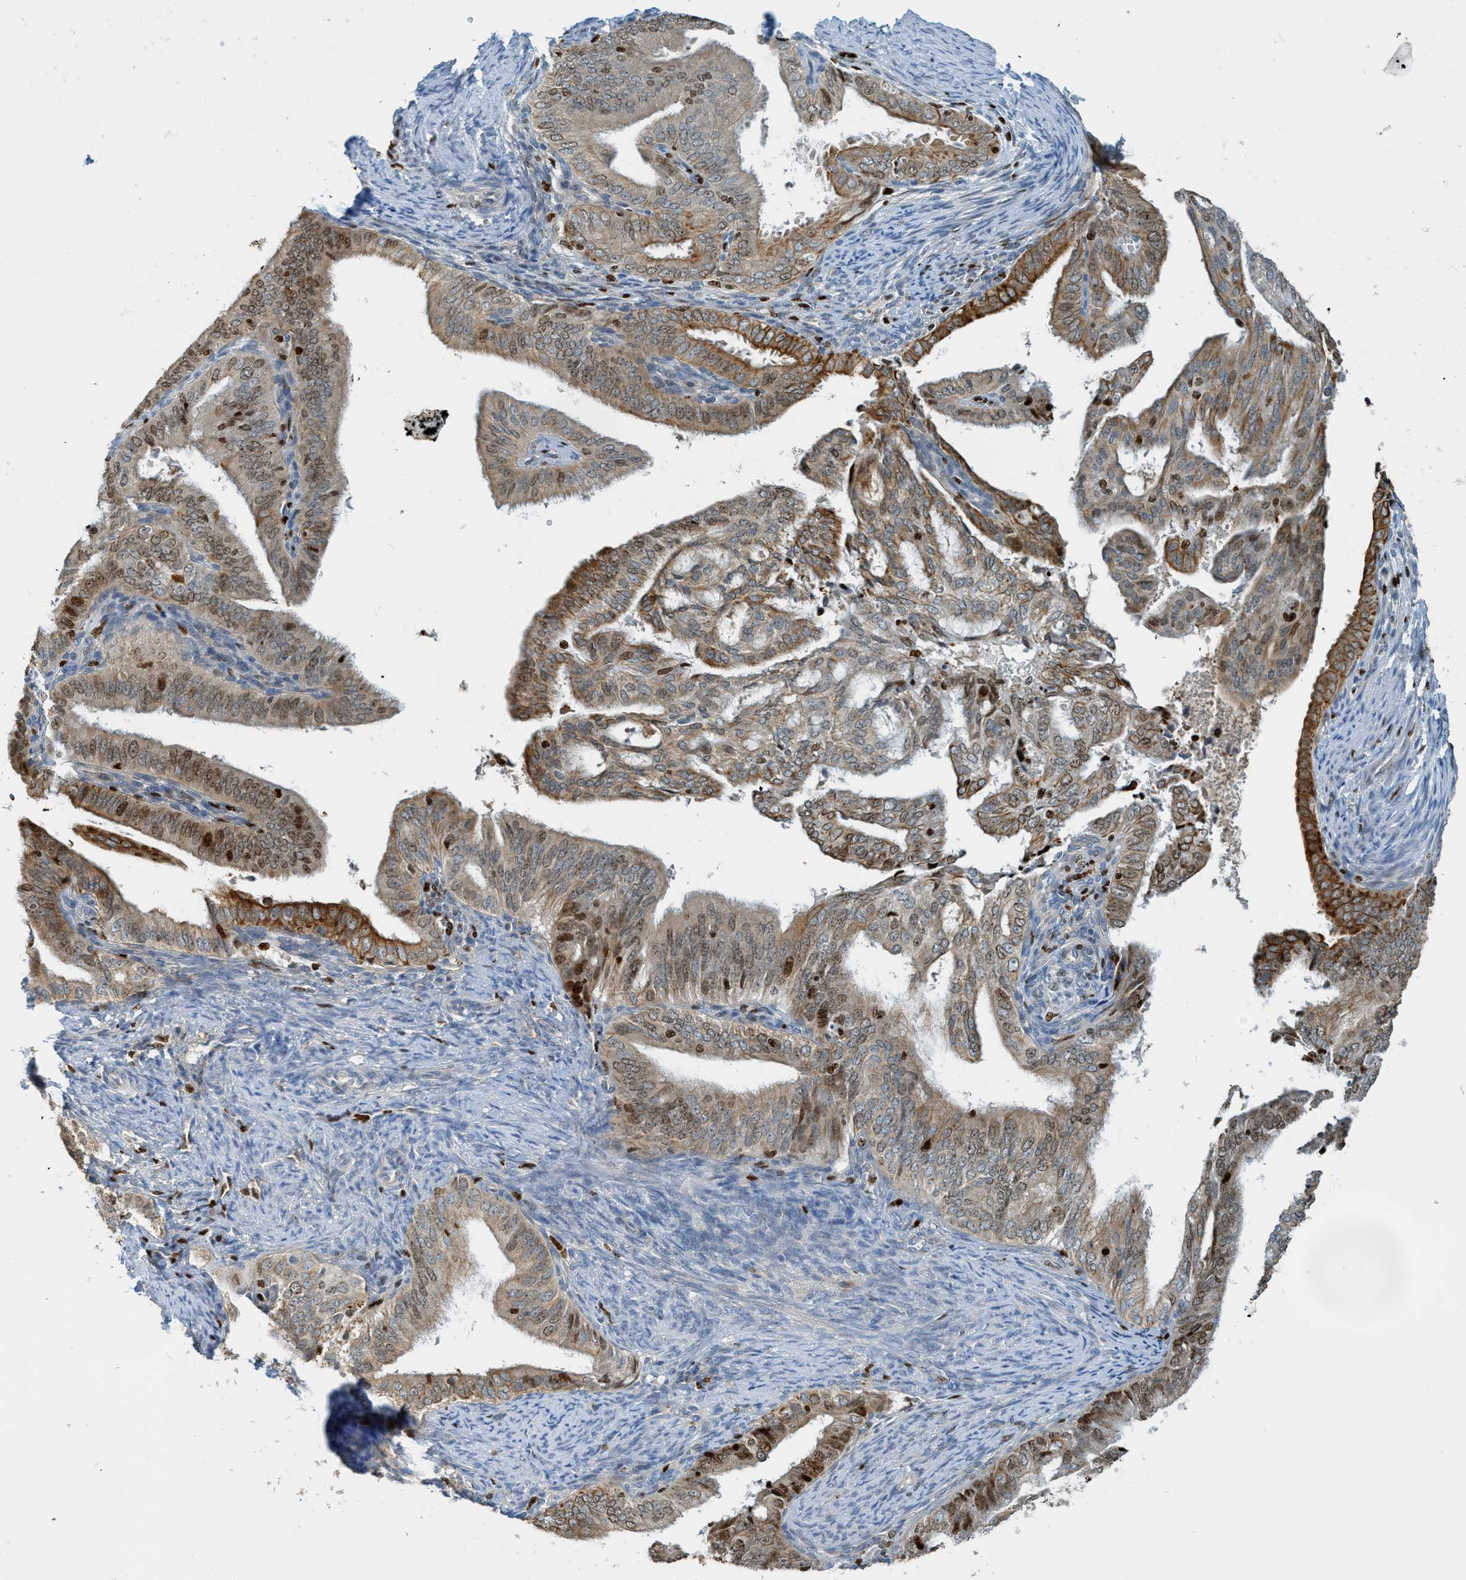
{"staining": {"intensity": "moderate", "quantity": ">75%", "location": "cytoplasmic/membranous,nuclear"}, "tissue": "endometrial cancer", "cell_type": "Tumor cells", "image_type": "cancer", "snomed": [{"axis": "morphology", "description": "Adenocarcinoma, NOS"}, {"axis": "topography", "description": "Endometrium"}], "caption": "DAB immunohistochemical staining of endometrial cancer (adenocarcinoma) exhibits moderate cytoplasmic/membranous and nuclear protein staining in about >75% of tumor cells. Immunohistochemistry (ihc) stains the protein of interest in brown and the nuclei are stained blue.", "gene": "SH3D19", "patient": {"sex": "female", "age": 58}}